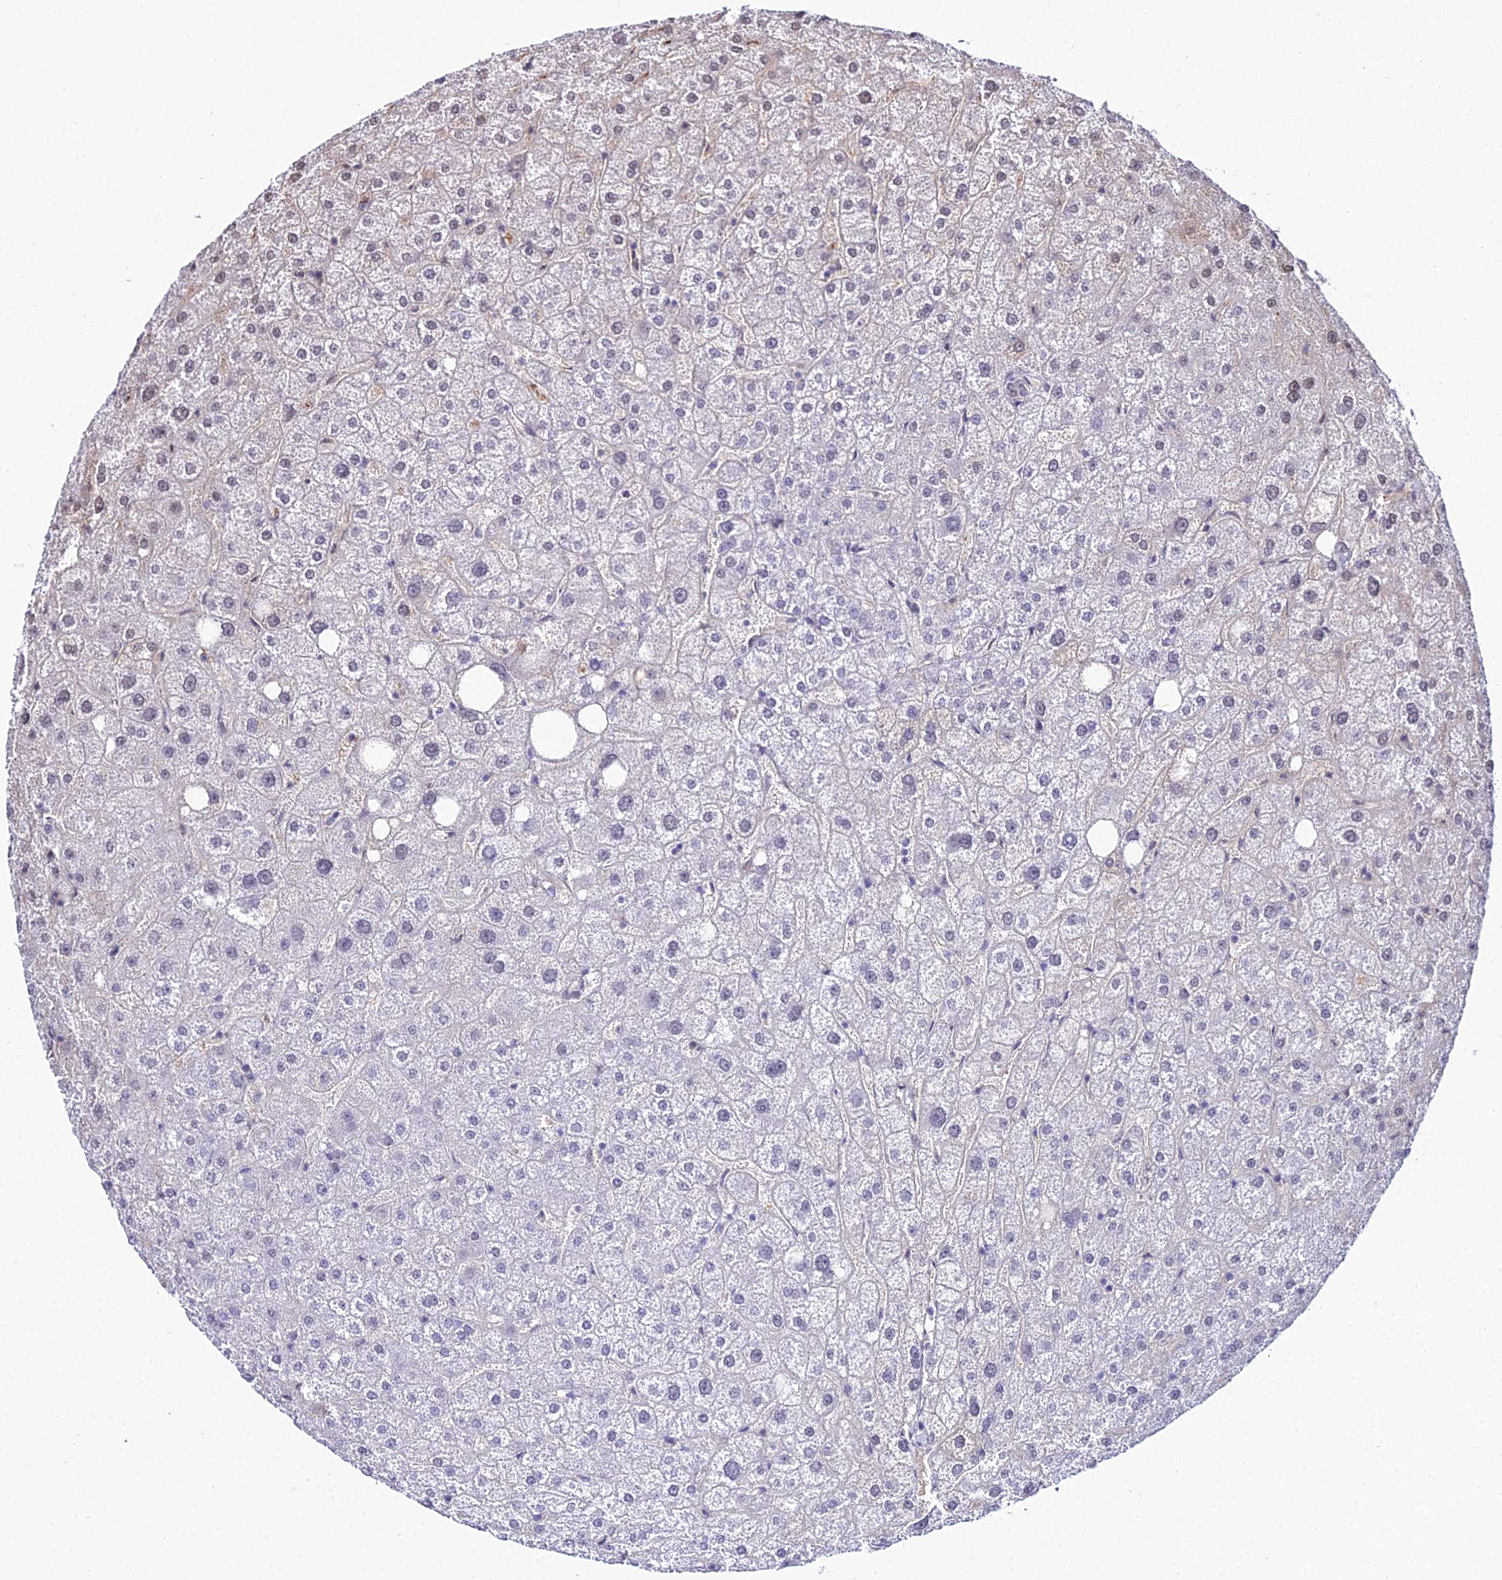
{"staining": {"intensity": "negative", "quantity": "none", "location": "none"}, "tissue": "liver", "cell_type": "Cholangiocytes", "image_type": "normal", "snomed": [{"axis": "morphology", "description": "Normal tissue, NOS"}, {"axis": "topography", "description": "Liver"}], "caption": "High magnification brightfield microscopy of unremarkable liver stained with DAB (brown) and counterstained with hematoxylin (blue): cholangiocytes show no significant staining. Brightfield microscopy of IHC stained with DAB (brown) and hematoxylin (blue), captured at high magnification.", "gene": "RBM12", "patient": {"sex": "male", "age": 73}}